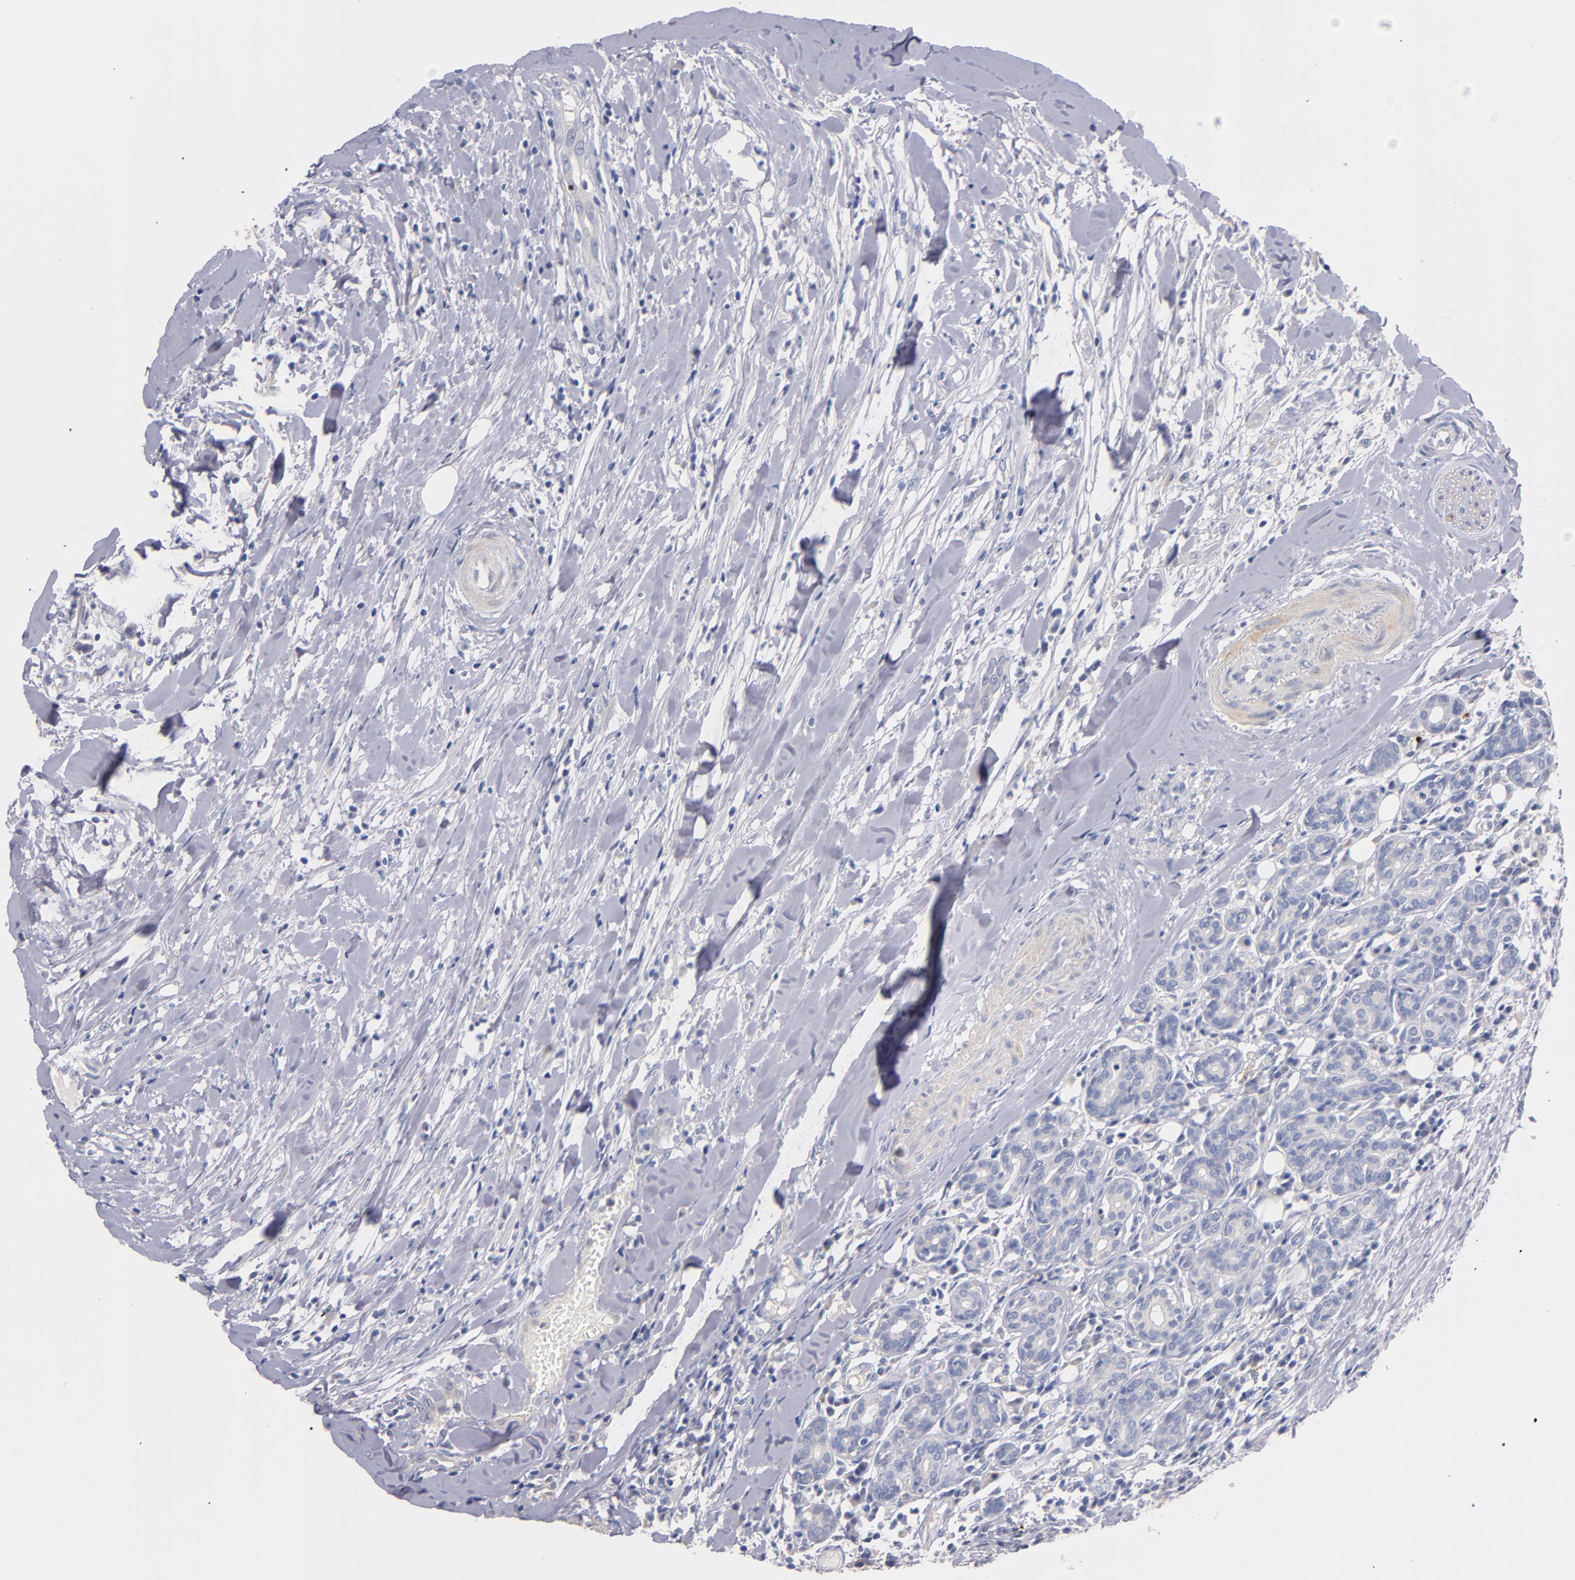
{"staining": {"intensity": "negative", "quantity": "none", "location": "none"}, "tissue": "head and neck cancer", "cell_type": "Tumor cells", "image_type": "cancer", "snomed": [{"axis": "morphology", "description": "Neoplasm, malignant, NOS"}, {"axis": "topography", "description": "Salivary gland"}, {"axis": "topography", "description": "Head-Neck"}], "caption": "Tumor cells show no significant protein staining in head and neck cancer (malignant neoplasm).", "gene": "CNTNAP2", "patient": {"sex": "male", "age": 43}}